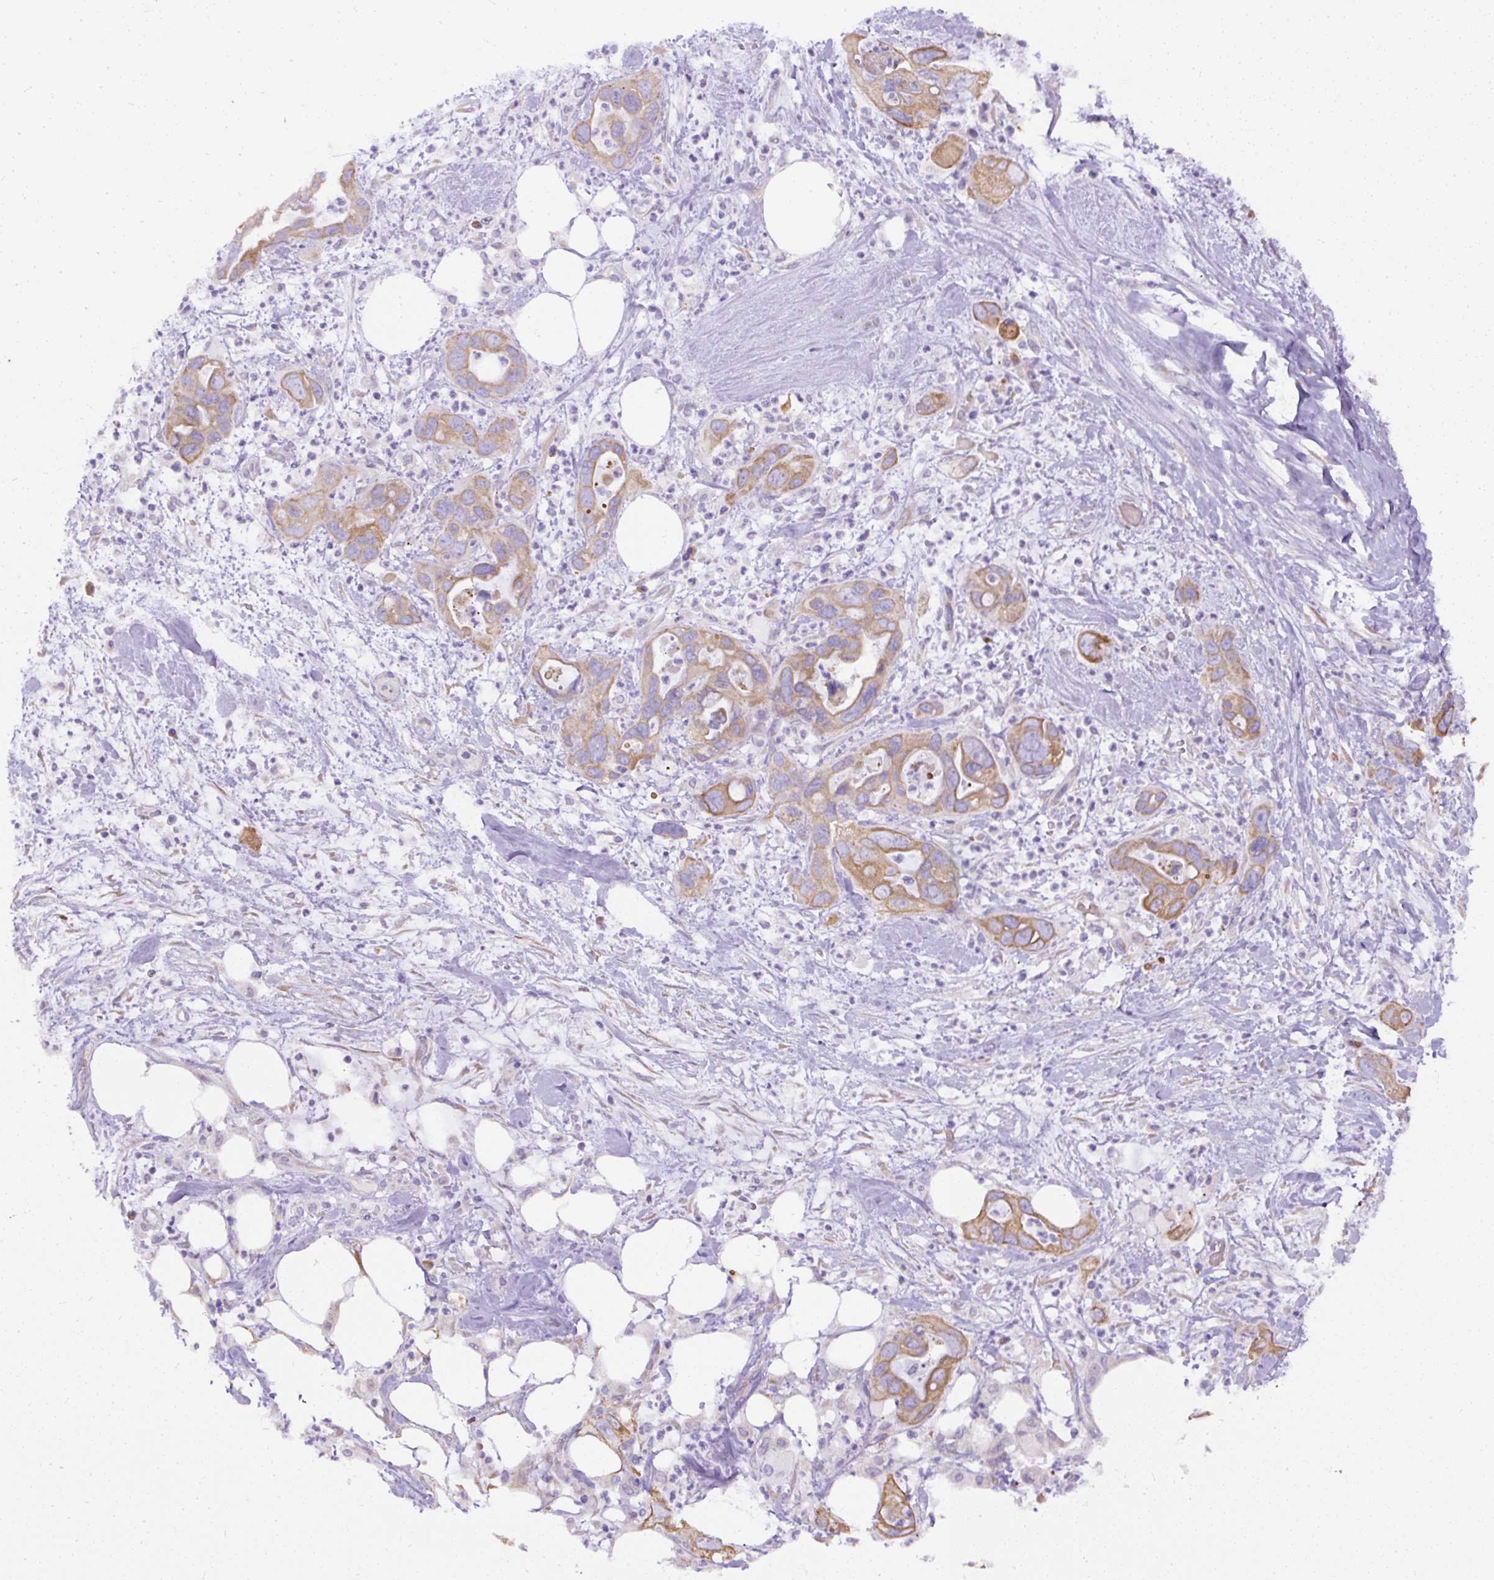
{"staining": {"intensity": "moderate", "quantity": ">75%", "location": "cytoplasmic/membranous"}, "tissue": "pancreatic cancer", "cell_type": "Tumor cells", "image_type": "cancer", "snomed": [{"axis": "morphology", "description": "Adenocarcinoma, NOS"}, {"axis": "topography", "description": "Pancreas"}], "caption": "Protein analysis of pancreatic adenocarcinoma tissue exhibits moderate cytoplasmic/membranous expression in about >75% of tumor cells.", "gene": "FAM149A", "patient": {"sex": "female", "age": 71}}